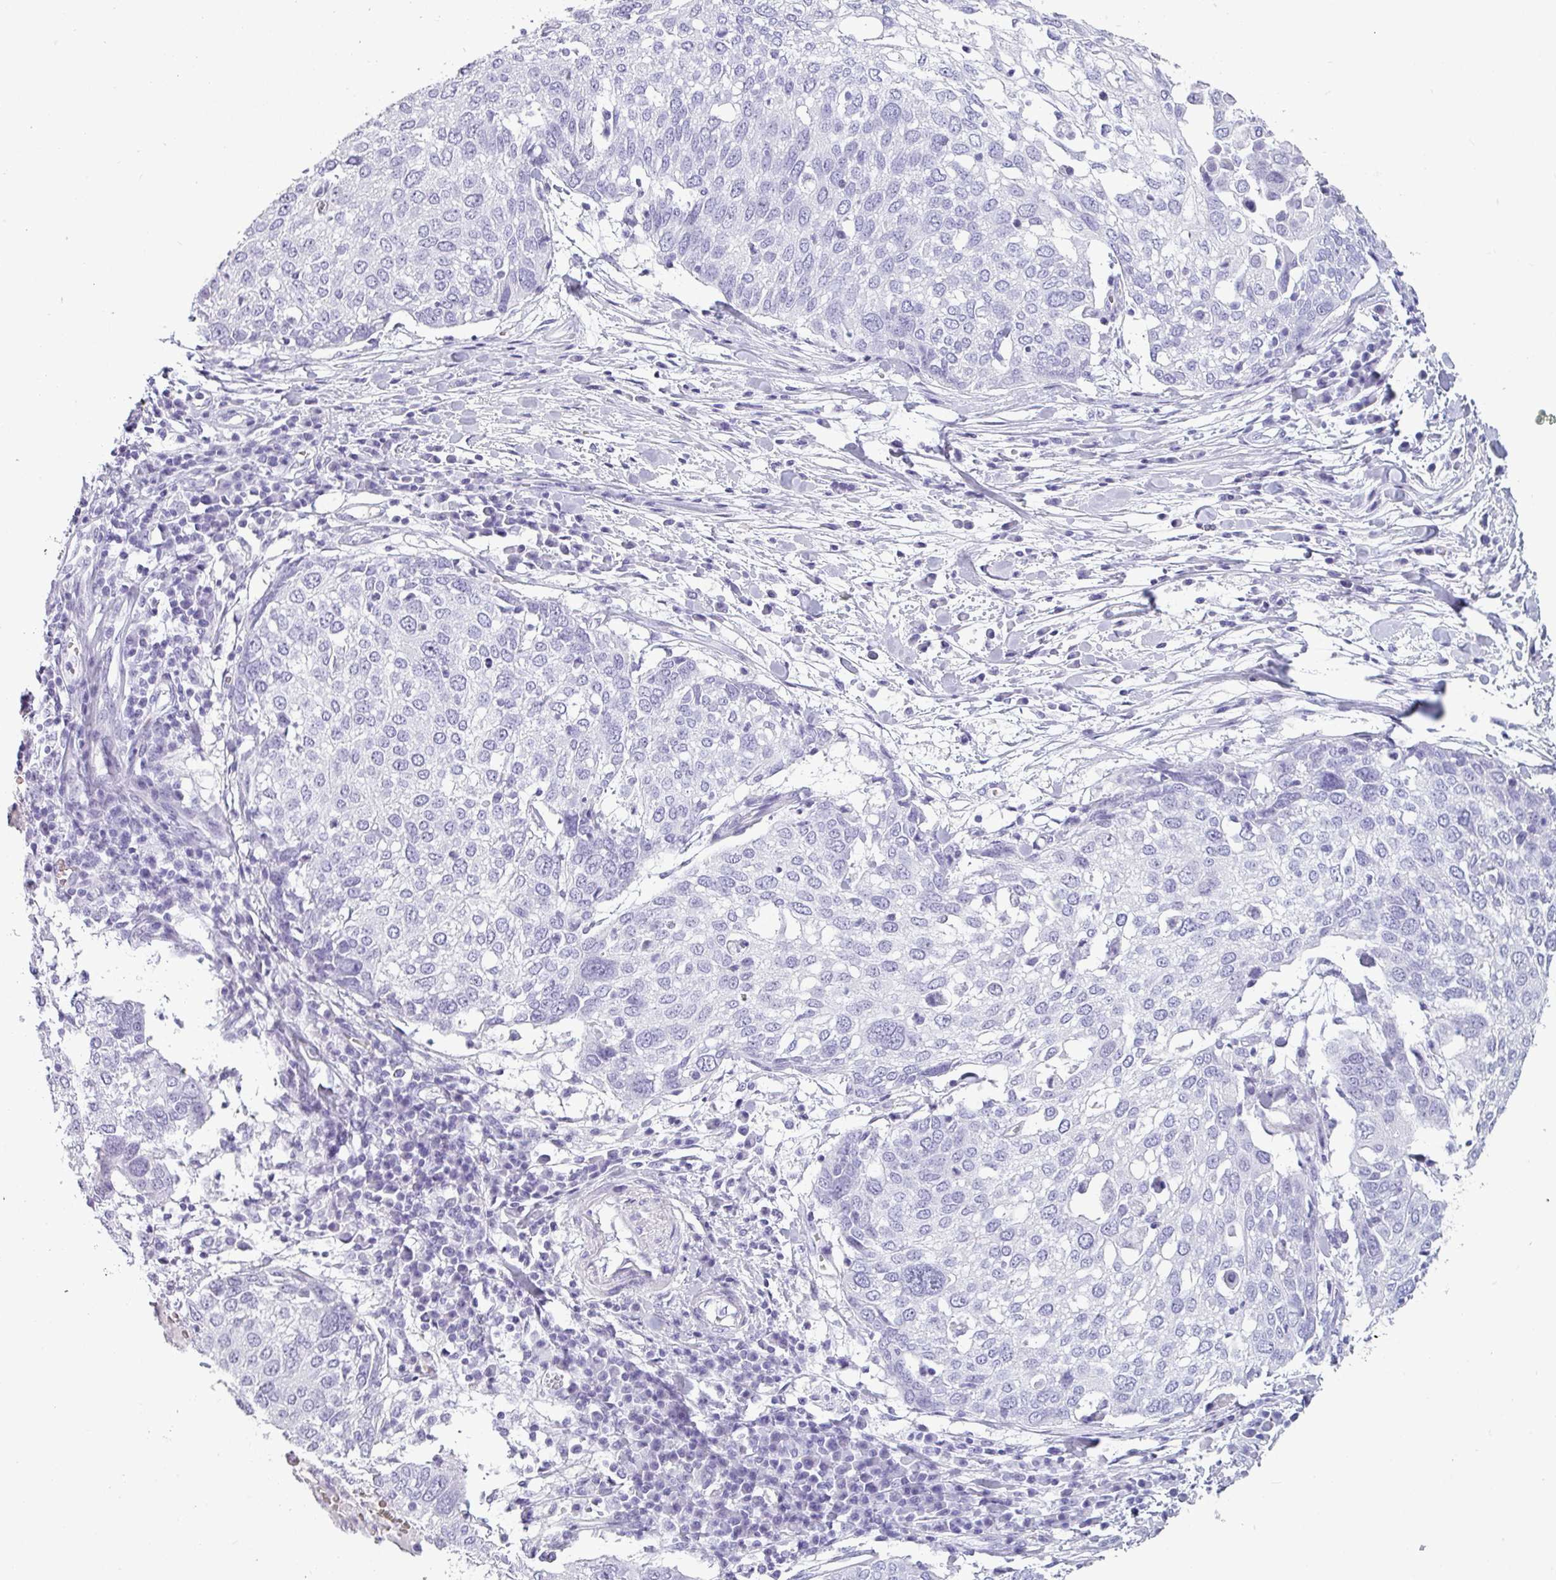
{"staining": {"intensity": "negative", "quantity": "none", "location": "none"}, "tissue": "lung cancer", "cell_type": "Tumor cells", "image_type": "cancer", "snomed": [{"axis": "morphology", "description": "Squamous cell carcinoma, NOS"}, {"axis": "topography", "description": "Lung"}], "caption": "Tumor cells show no significant protein staining in lung cancer.", "gene": "CRYBB2", "patient": {"sex": "male", "age": 65}}